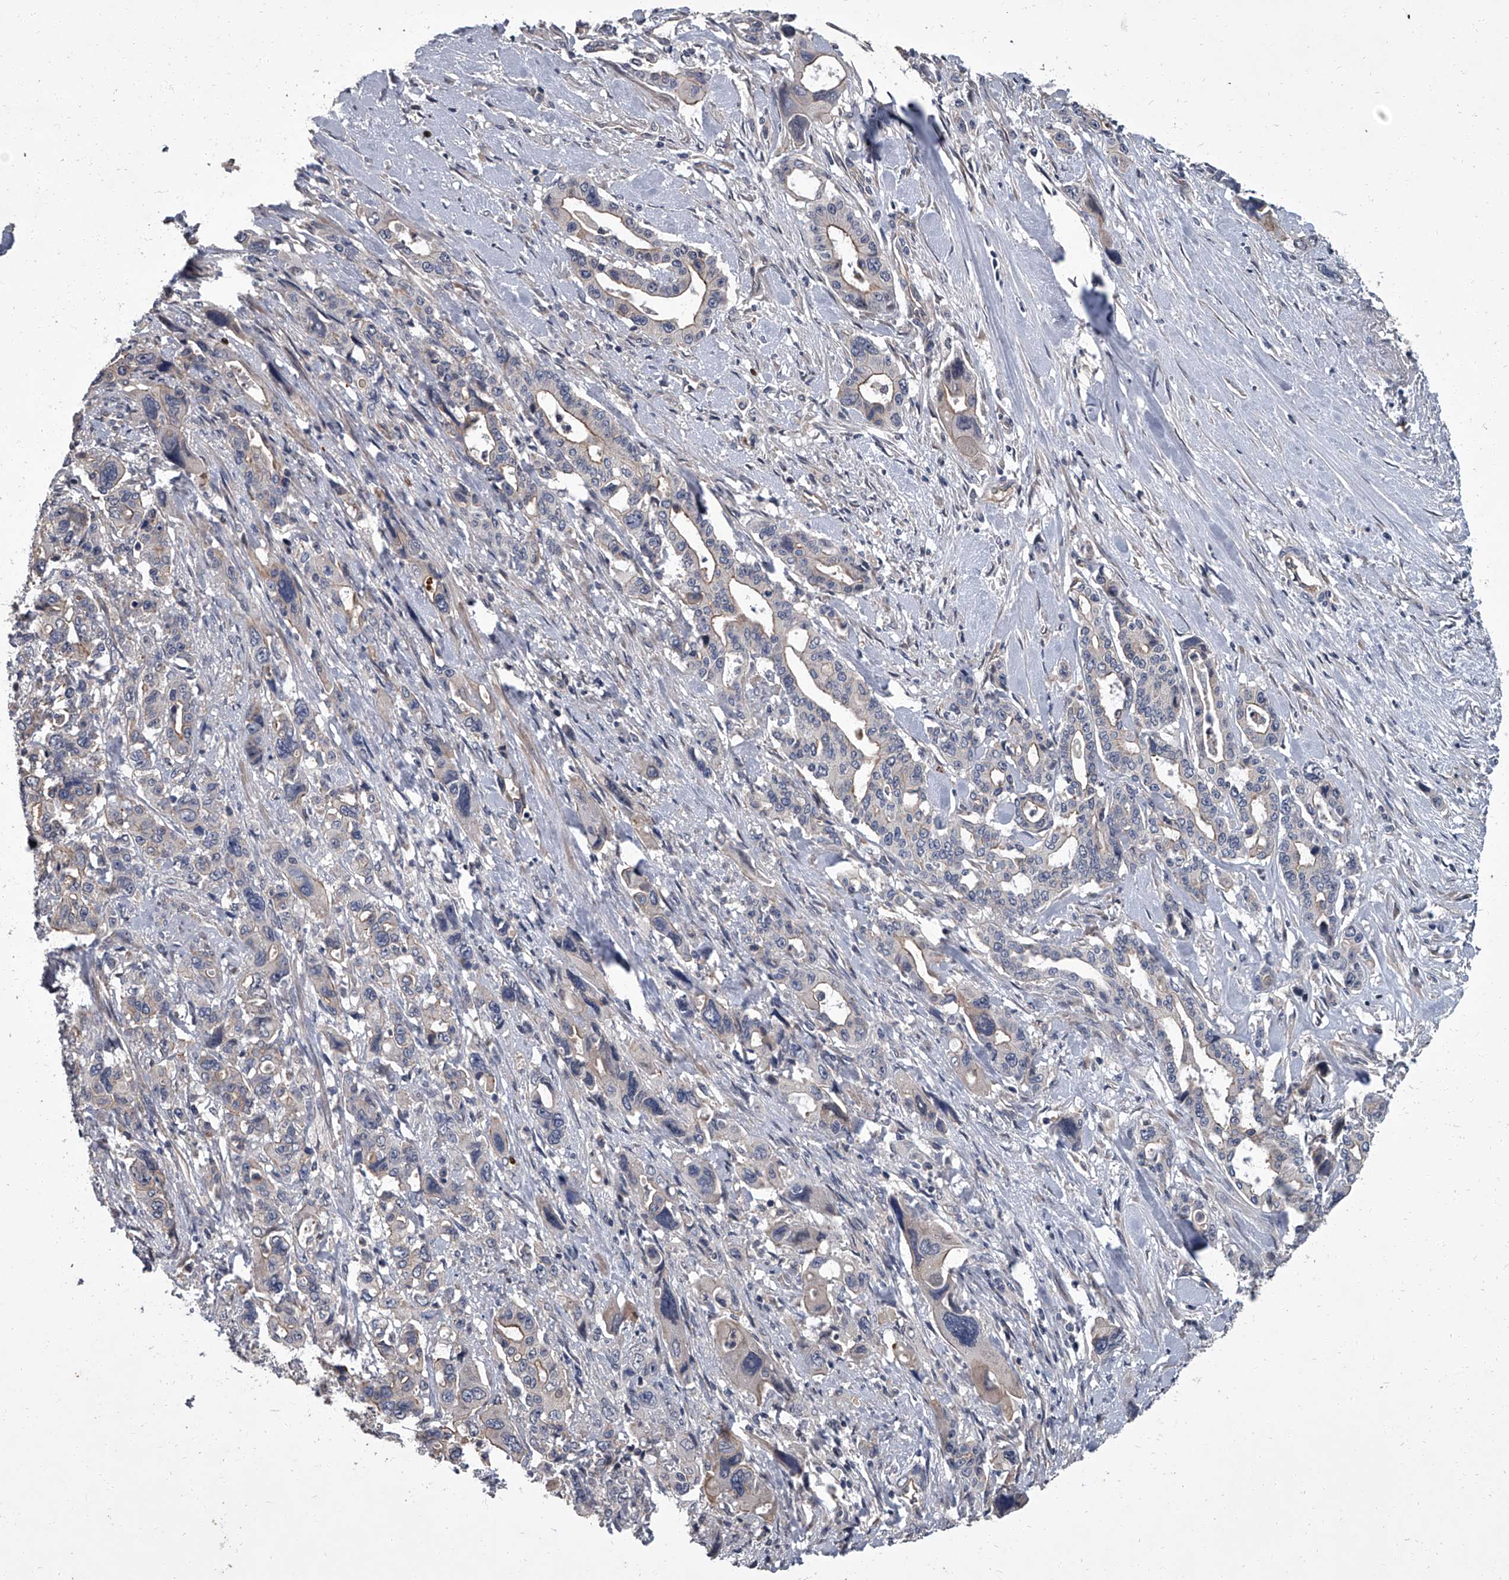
{"staining": {"intensity": "moderate", "quantity": "<25%", "location": "cytoplasmic/membranous"}, "tissue": "pancreatic cancer", "cell_type": "Tumor cells", "image_type": "cancer", "snomed": [{"axis": "morphology", "description": "Adenocarcinoma, NOS"}, {"axis": "topography", "description": "Pancreas"}], "caption": "Protein expression analysis of human pancreatic adenocarcinoma reveals moderate cytoplasmic/membranous expression in approximately <25% of tumor cells.", "gene": "SIRT4", "patient": {"sex": "male", "age": 46}}